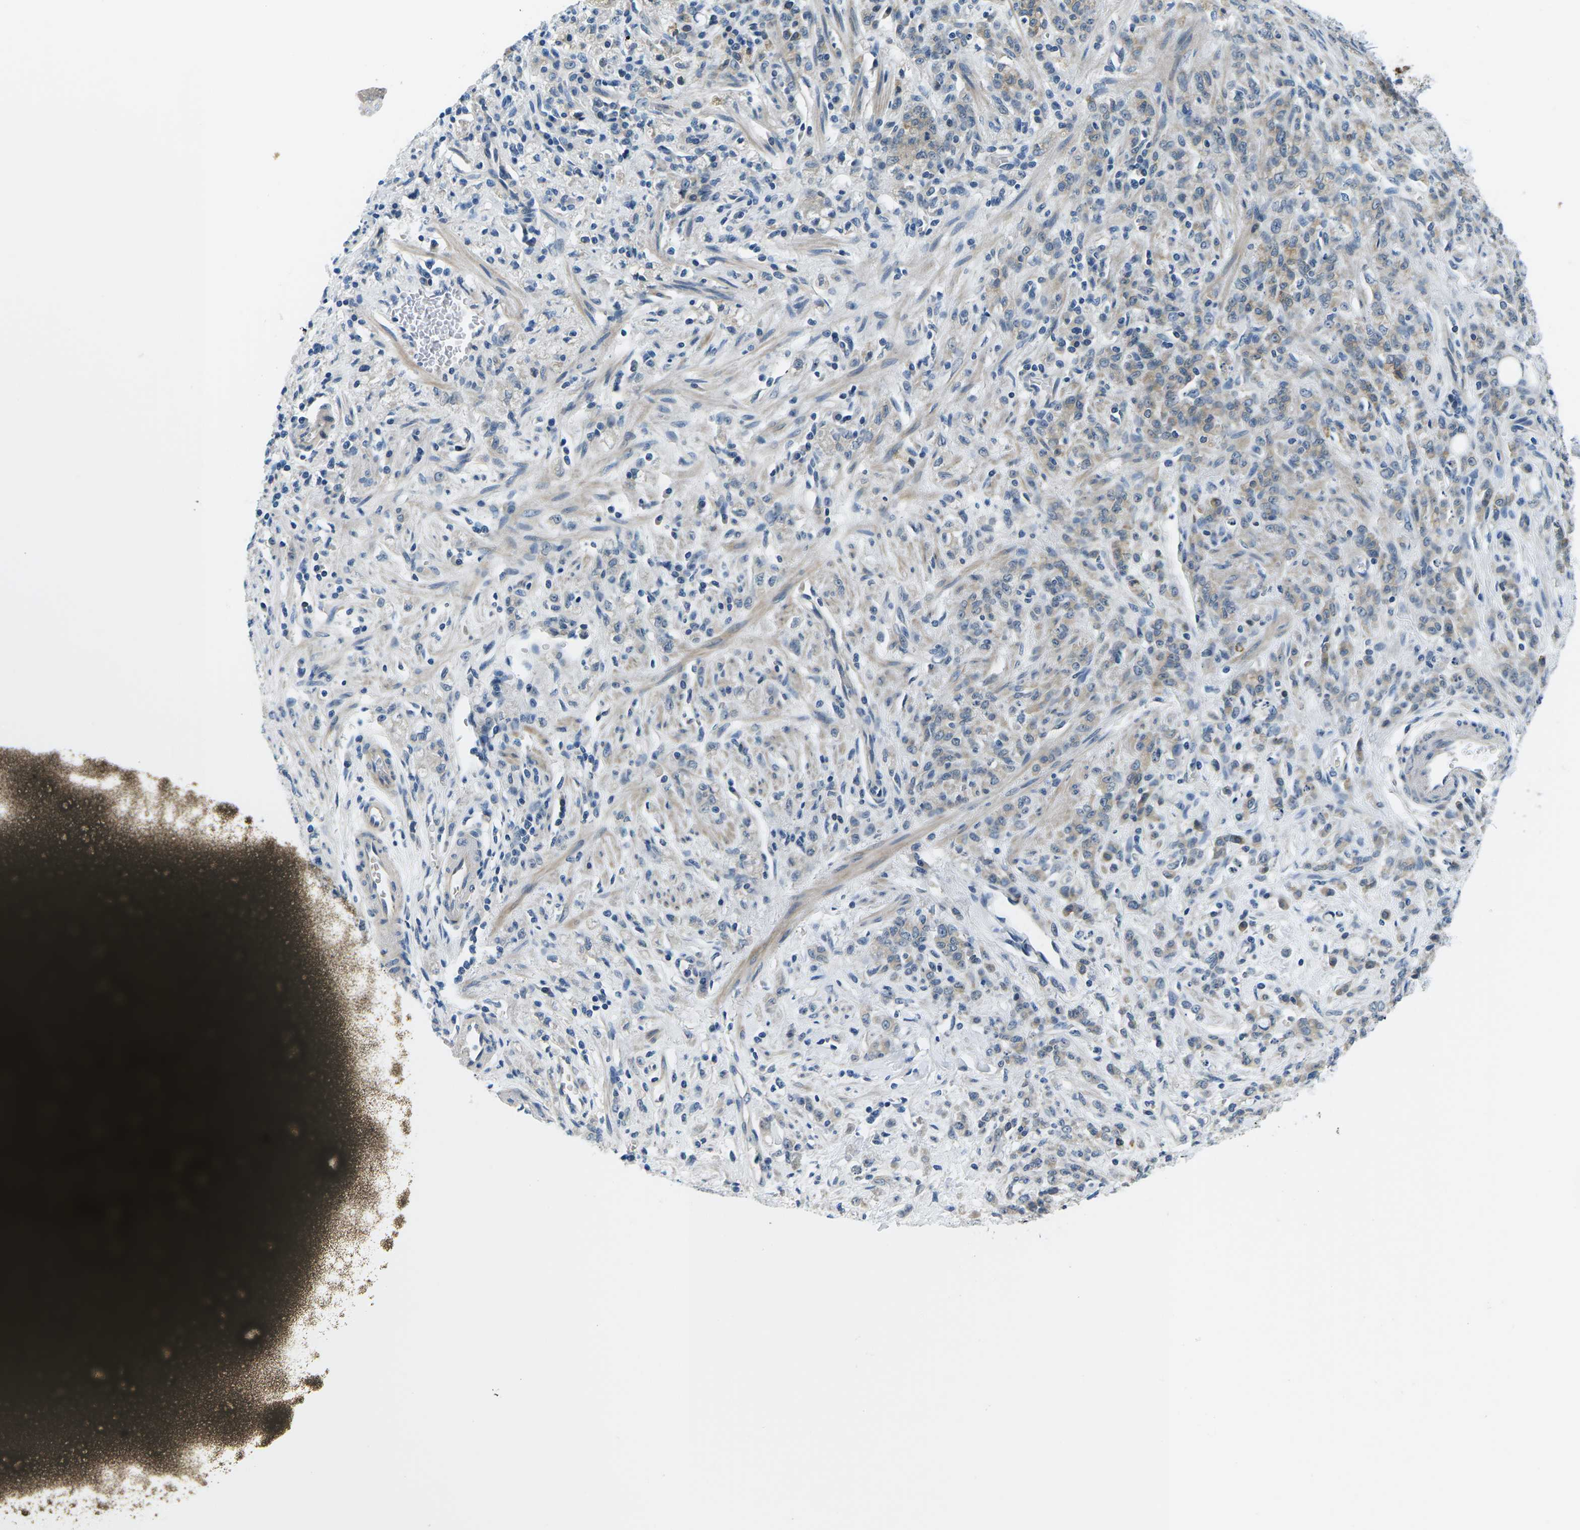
{"staining": {"intensity": "weak", "quantity": "25%-75%", "location": "cytoplasmic/membranous"}, "tissue": "stomach cancer", "cell_type": "Tumor cells", "image_type": "cancer", "snomed": [{"axis": "morphology", "description": "Normal tissue, NOS"}, {"axis": "morphology", "description": "Adenocarcinoma, NOS"}, {"axis": "topography", "description": "Stomach"}], "caption": "Immunohistochemical staining of human stomach cancer (adenocarcinoma) shows low levels of weak cytoplasmic/membranous staining in about 25%-75% of tumor cells. The staining was performed using DAB to visualize the protein expression in brown, while the nuclei were stained in blue with hematoxylin (Magnification: 20x).", "gene": "CTNND1", "patient": {"sex": "male", "age": 82}}